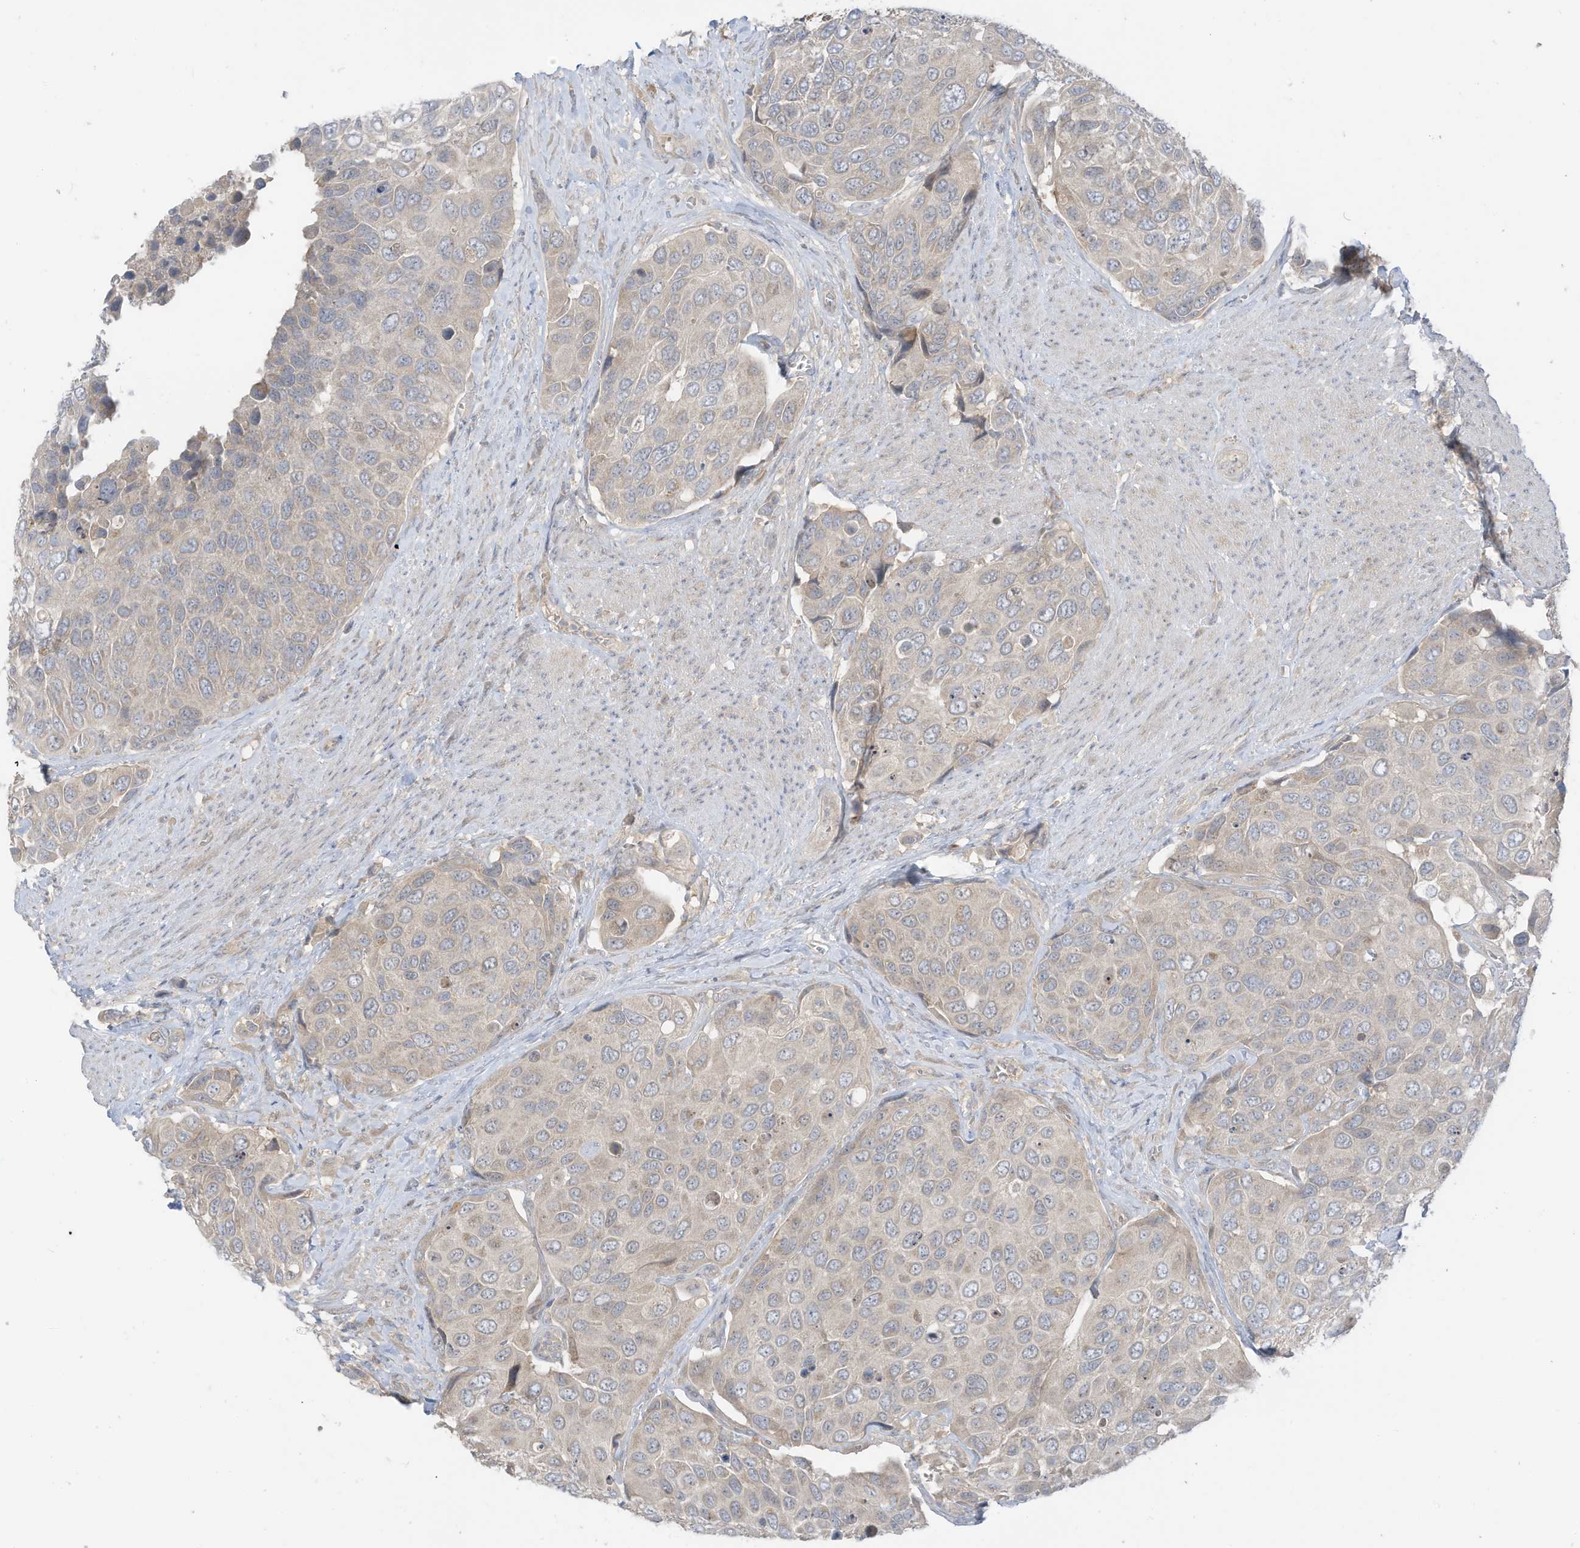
{"staining": {"intensity": "negative", "quantity": "none", "location": "none"}, "tissue": "urothelial cancer", "cell_type": "Tumor cells", "image_type": "cancer", "snomed": [{"axis": "morphology", "description": "Urothelial carcinoma, High grade"}, {"axis": "topography", "description": "Urinary bladder"}], "caption": "The immunohistochemistry photomicrograph has no significant expression in tumor cells of urothelial cancer tissue.", "gene": "LRRN2", "patient": {"sex": "male", "age": 74}}